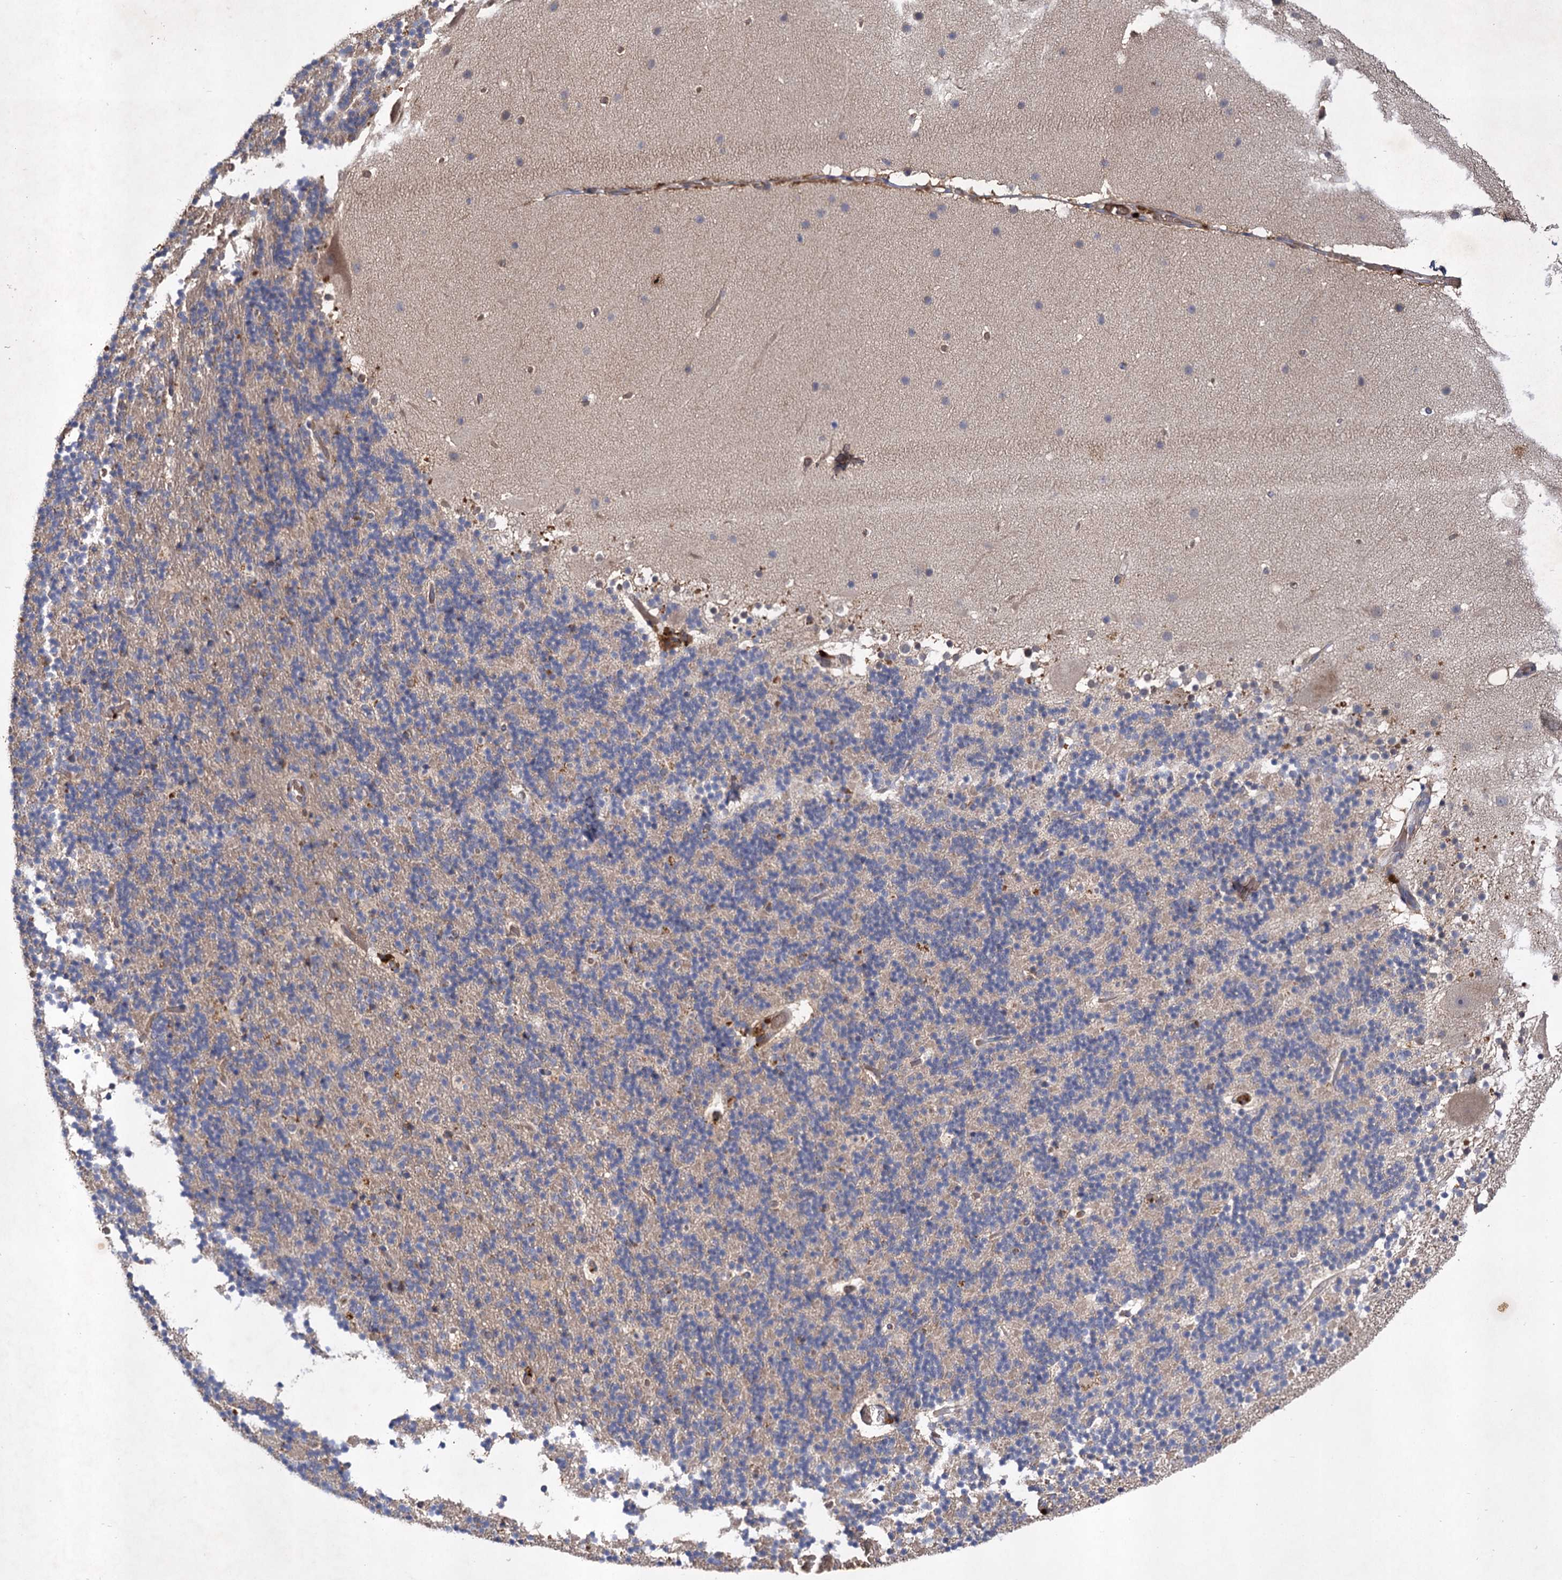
{"staining": {"intensity": "negative", "quantity": "none", "location": "none"}, "tissue": "cerebellum", "cell_type": "Cells in granular layer", "image_type": "normal", "snomed": [{"axis": "morphology", "description": "Normal tissue, NOS"}, {"axis": "topography", "description": "Cerebellum"}], "caption": "A photomicrograph of cerebellum stained for a protein reveals no brown staining in cells in granular layer.", "gene": "USP50", "patient": {"sex": "male", "age": 57}}